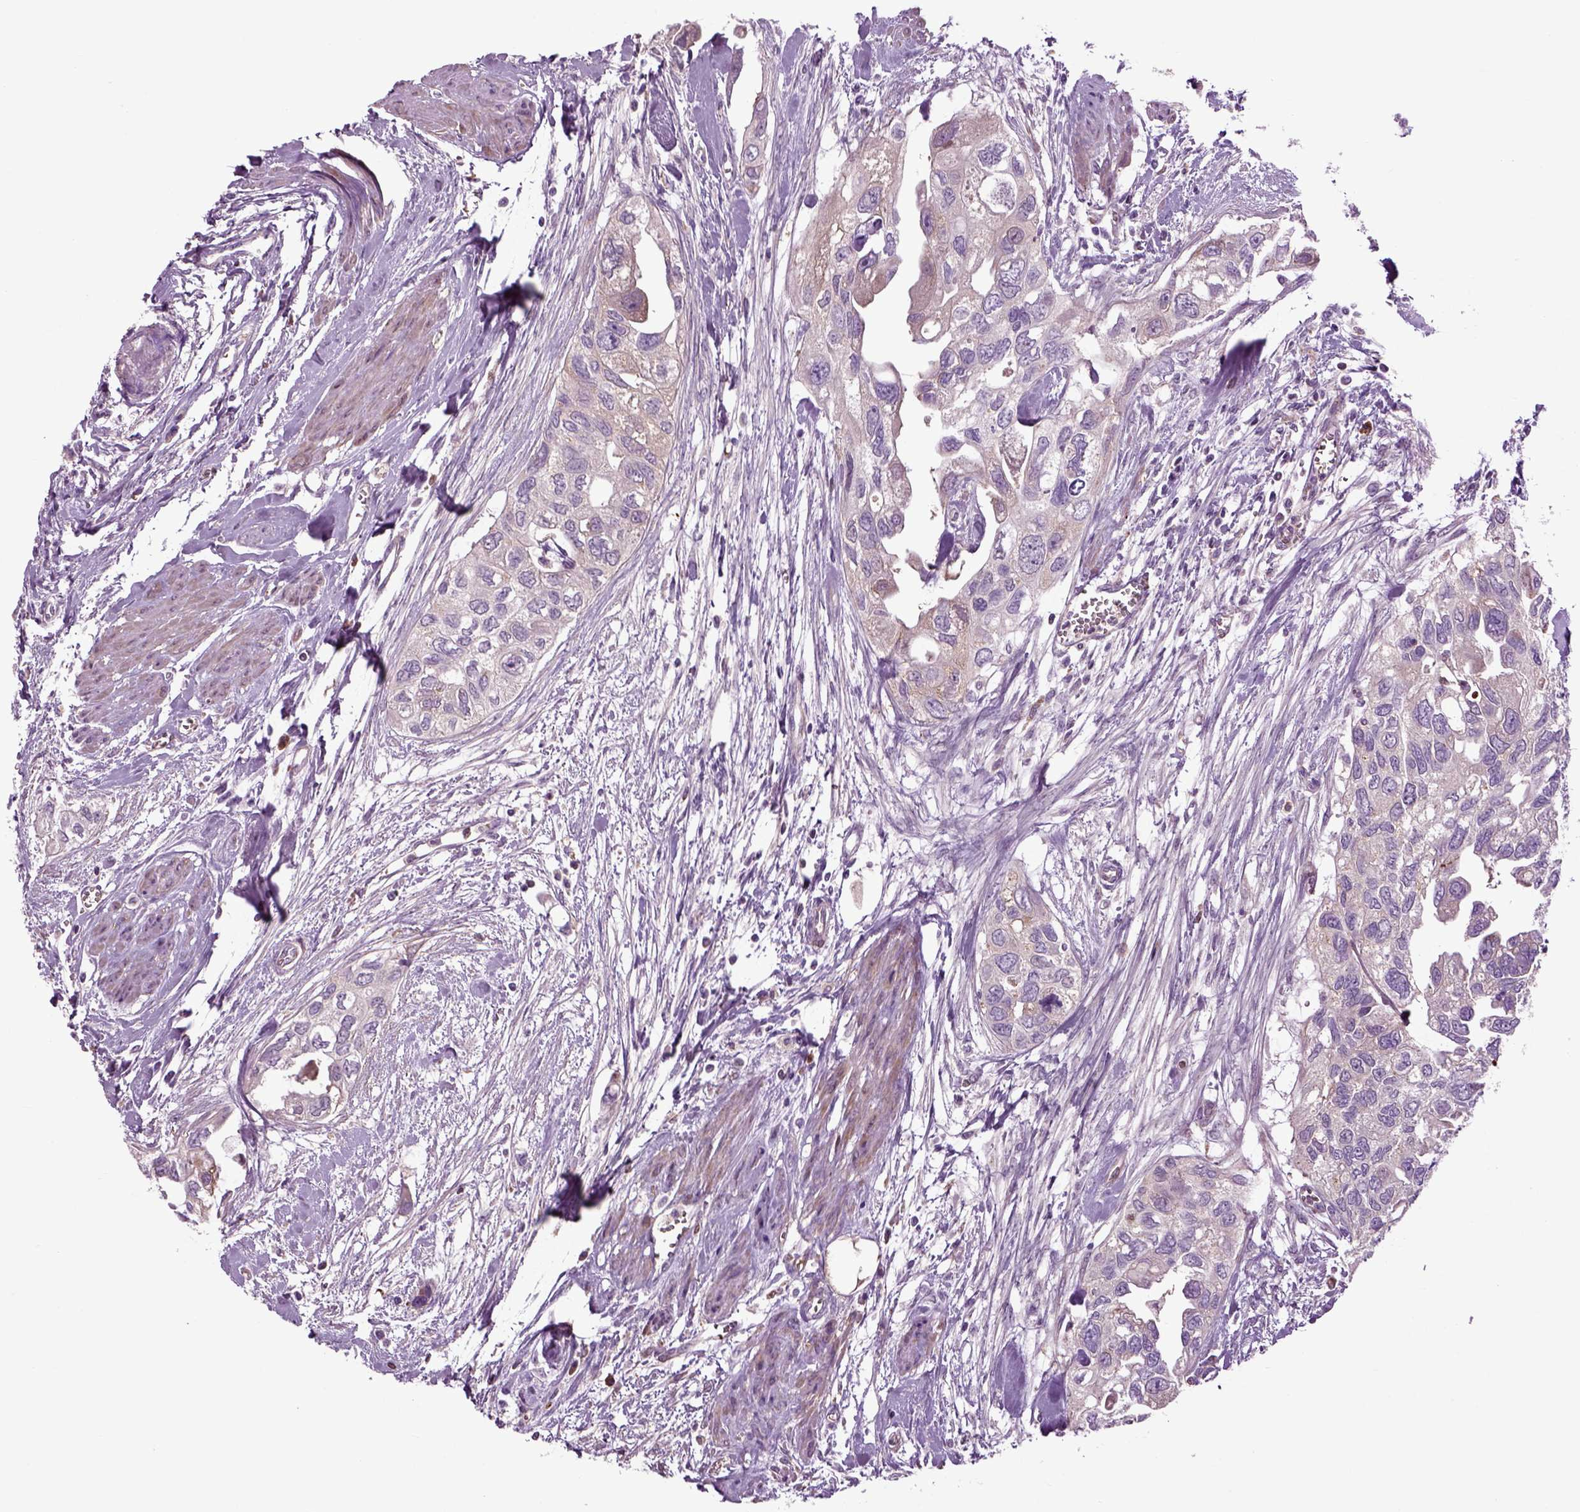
{"staining": {"intensity": "weak", "quantity": "25%-75%", "location": "cytoplasmic/membranous"}, "tissue": "urothelial cancer", "cell_type": "Tumor cells", "image_type": "cancer", "snomed": [{"axis": "morphology", "description": "Urothelial carcinoma, High grade"}, {"axis": "topography", "description": "Urinary bladder"}], "caption": "There is low levels of weak cytoplasmic/membranous expression in tumor cells of urothelial cancer, as demonstrated by immunohistochemical staining (brown color).", "gene": "SPON1", "patient": {"sex": "male", "age": 59}}